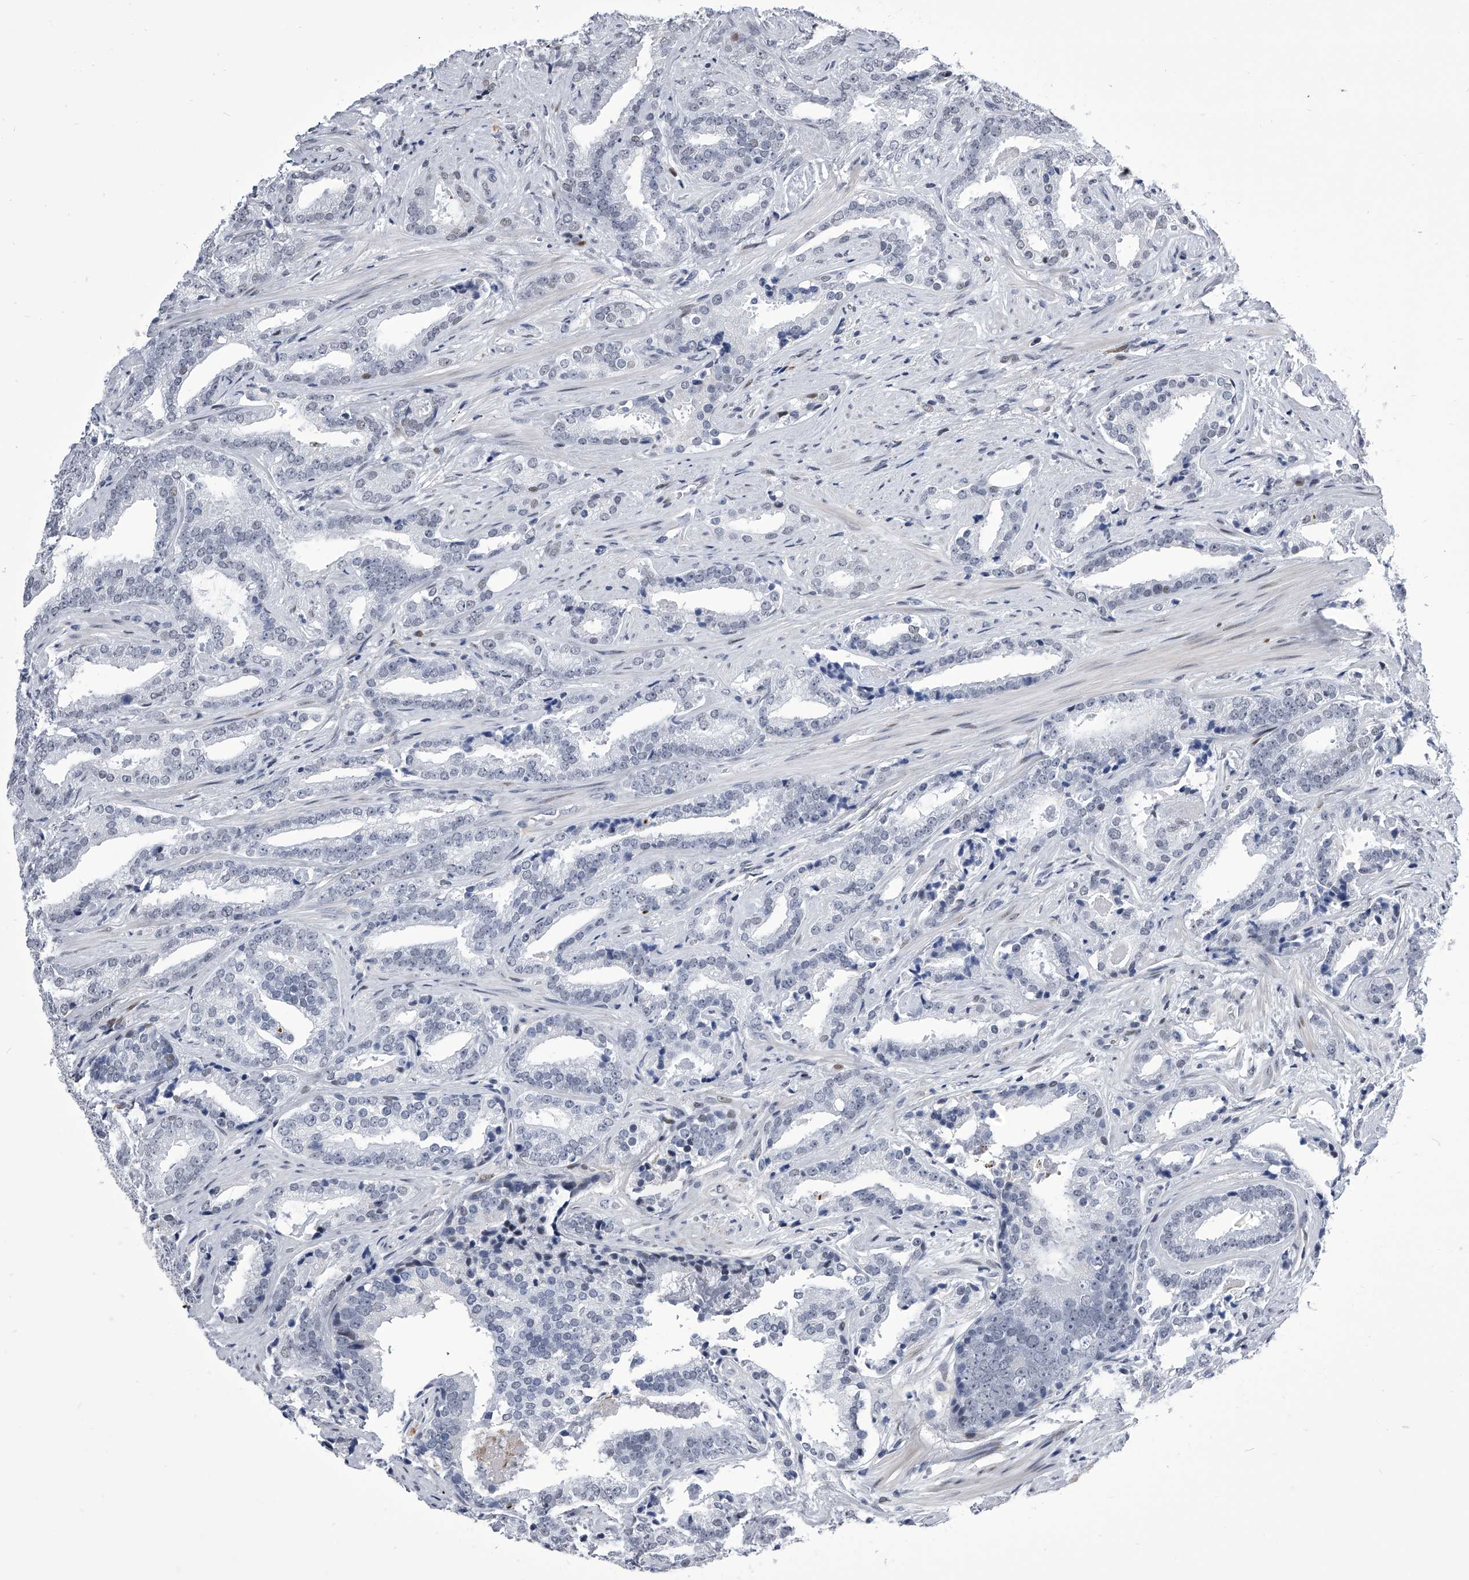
{"staining": {"intensity": "negative", "quantity": "none", "location": "none"}, "tissue": "prostate cancer", "cell_type": "Tumor cells", "image_type": "cancer", "snomed": [{"axis": "morphology", "description": "Adenocarcinoma, Low grade"}, {"axis": "topography", "description": "Prostate"}], "caption": "Immunohistochemistry (IHC) photomicrograph of neoplastic tissue: low-grade adenocarcinoma (prostate) stained with DAB exhibits no significant protein positivity in tumor cells.", "gene": "CMTR1", "patient": {"sex": "male", "age": 67}}